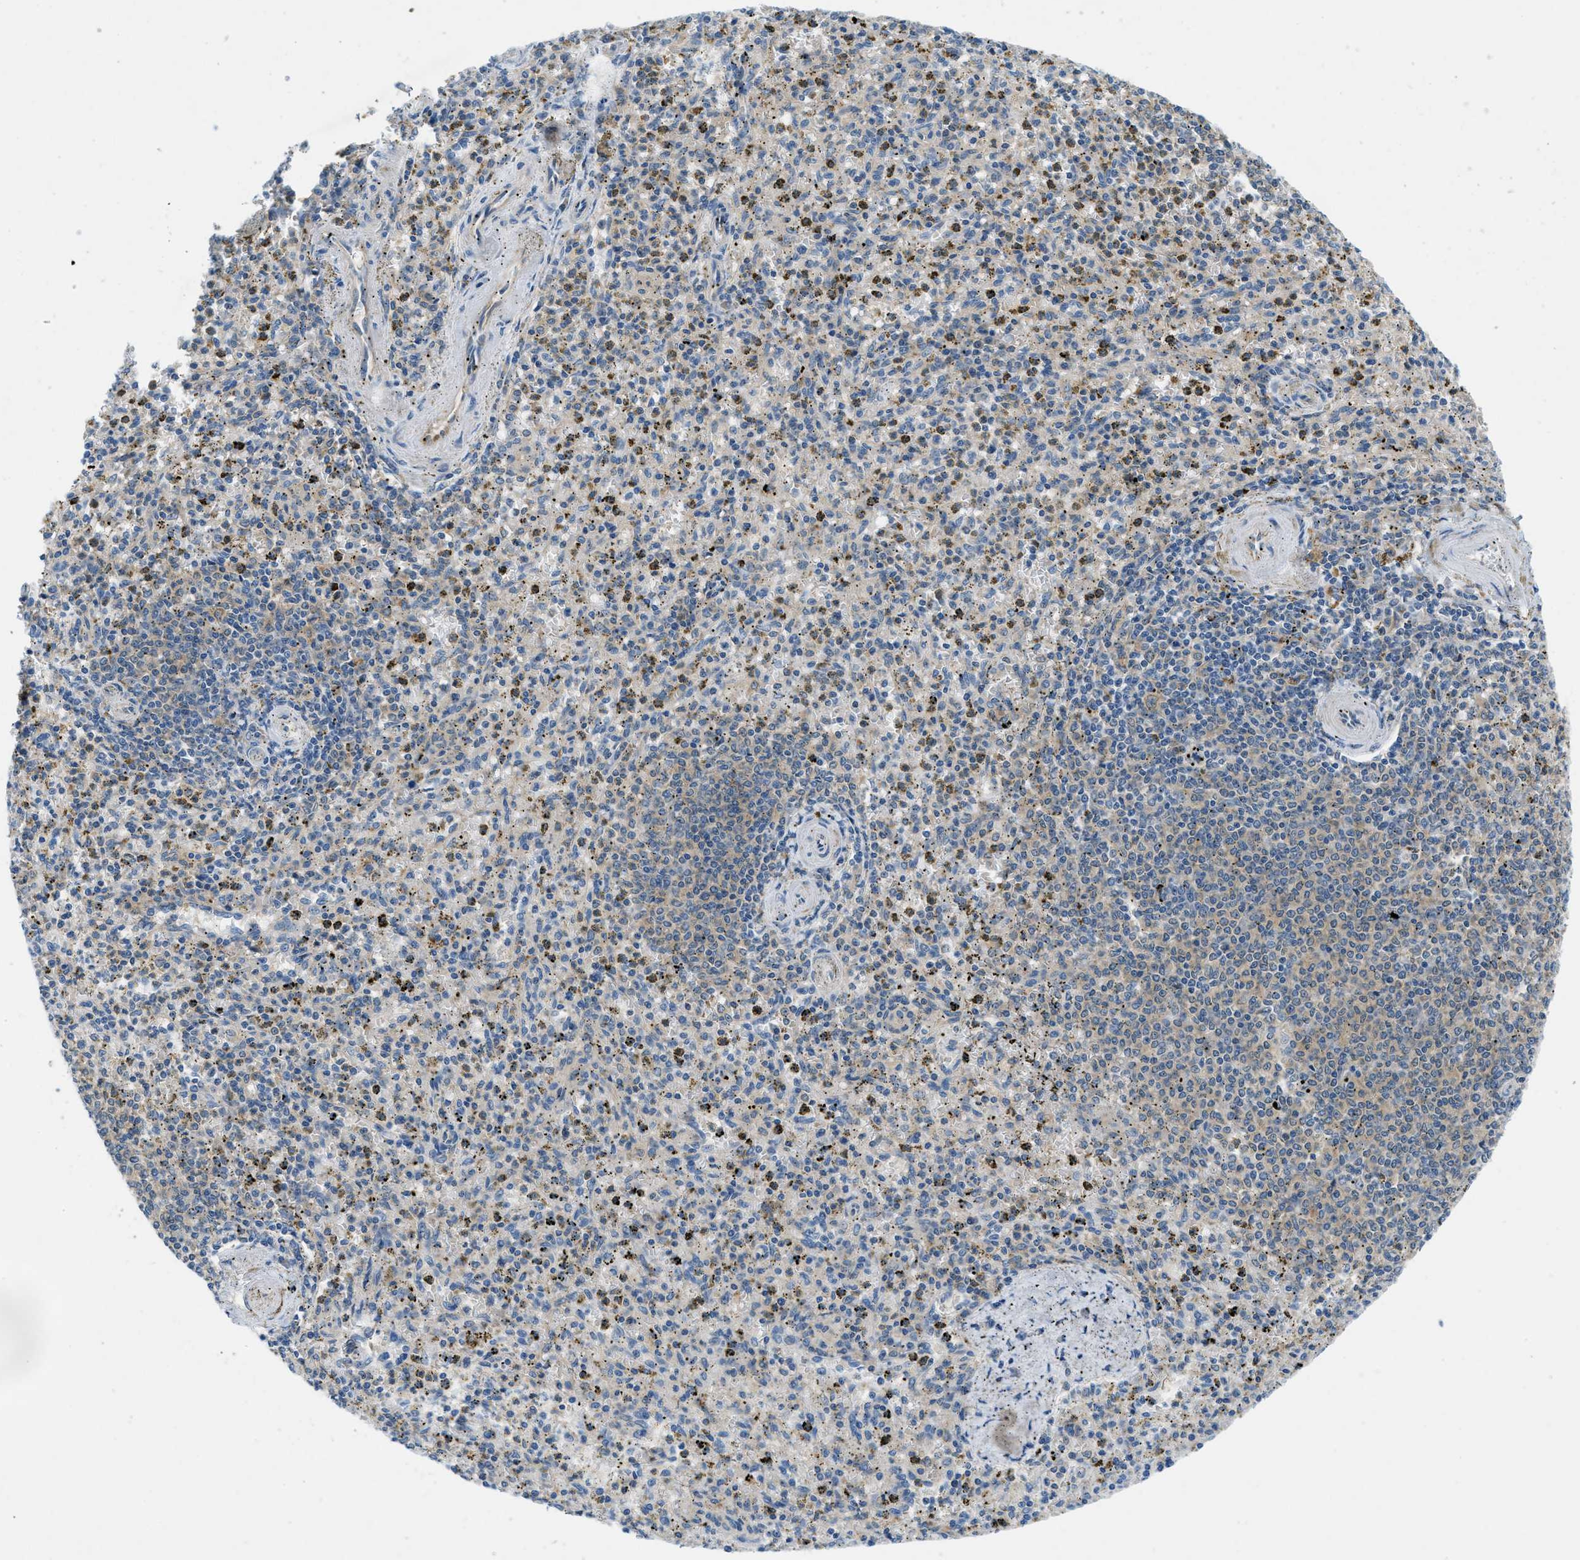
{"staining": {"intensity": "weak", "quantity": "<25%", "location": "cytoplasmic/membranous"}, "tissue": "spleen", "cell_type": "Cells in red pulp", "image_type": "normal", "snomed": [{"axis": "morphology", "description": "Normal tissue, NOS"}, {"axis": "topography", "description": "Spleen"}], "caption": "This is an immunohistochemistry image of benign spleen. There is no staining in cells in red pulp.", "gene": "RIPK2", "patient": {"sex": "male", "age": 72}}